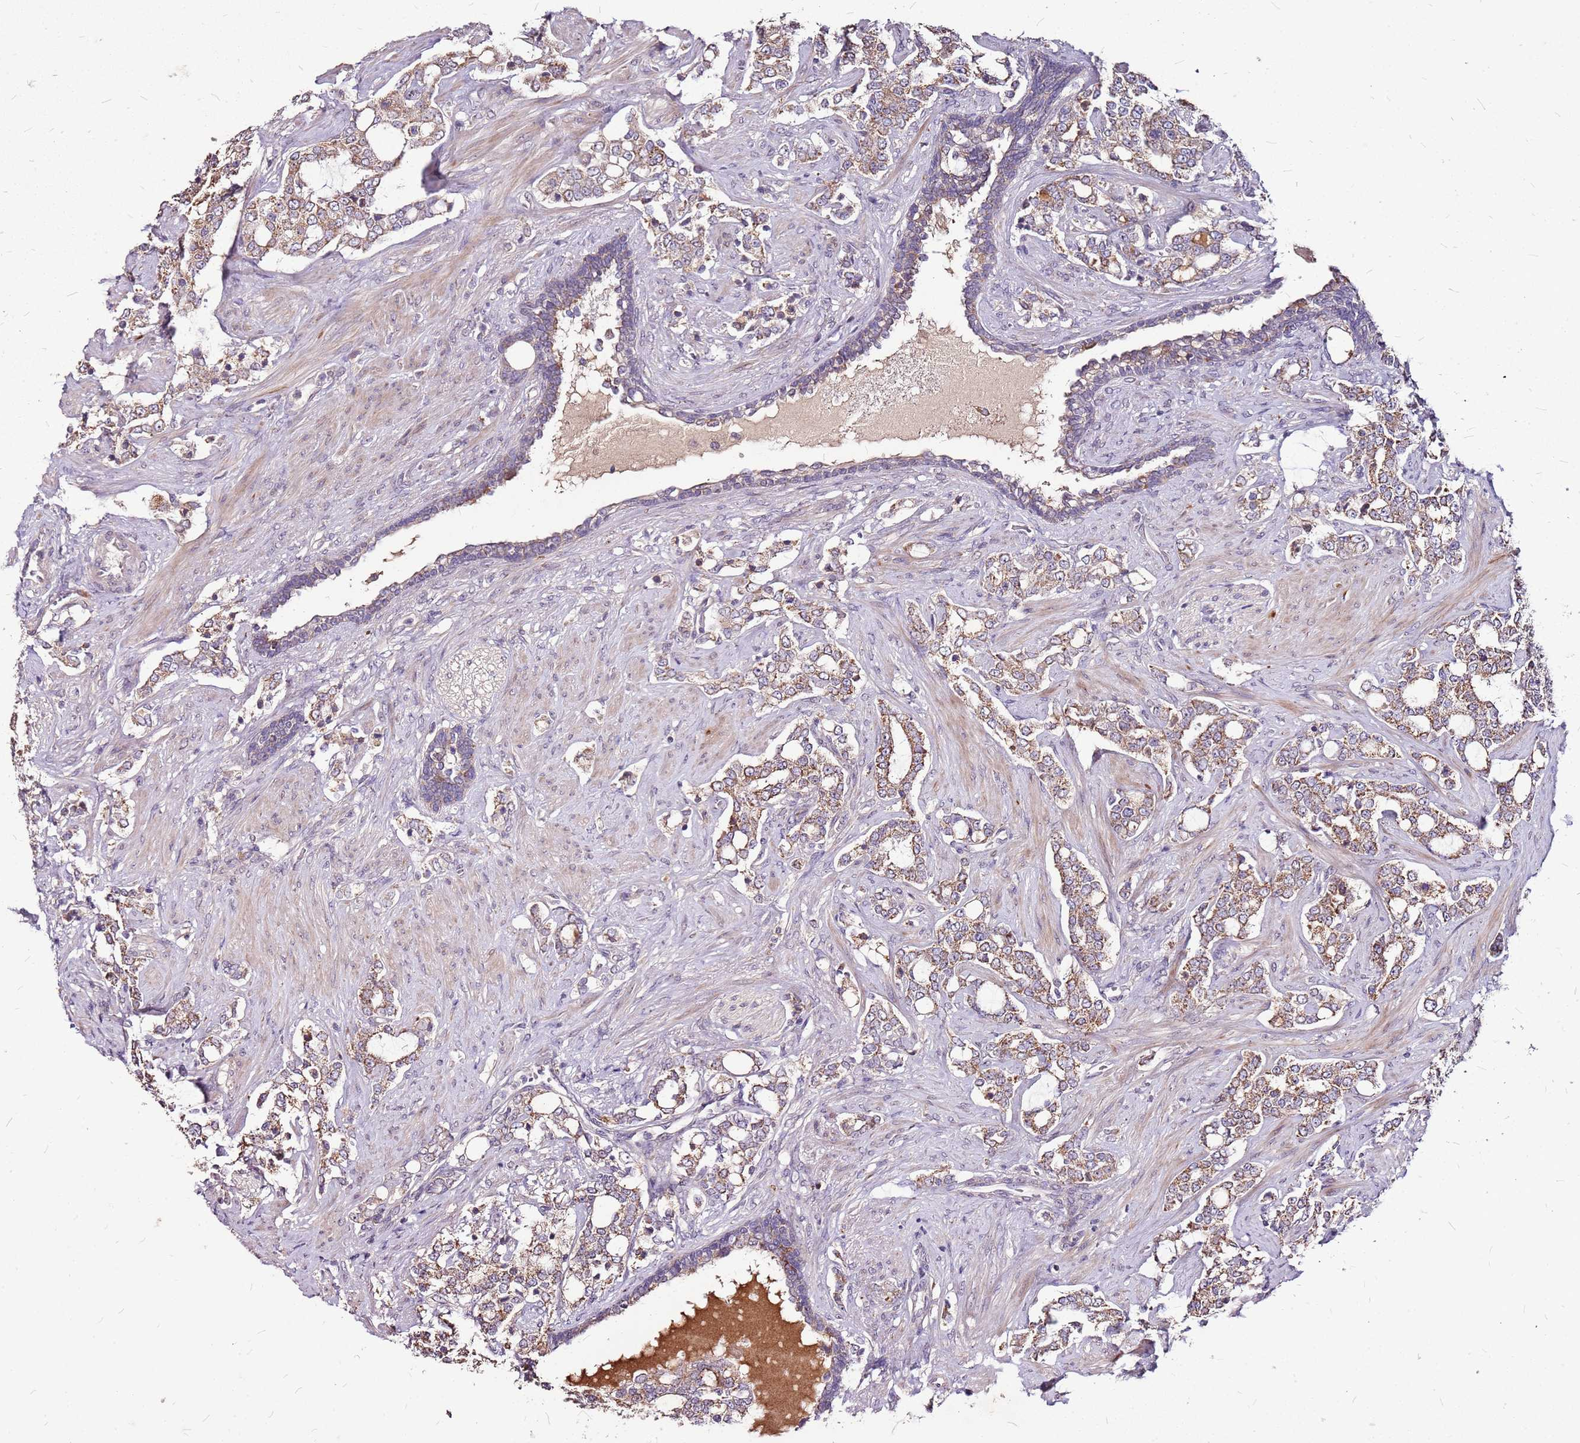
{"staining": {"intensity": "moderate", "quantity": ">75%", "location": "cytoplasmic/membranous"}, "tissue": "prostate cancer", "cell_type": "Tumor cells", "image_type": "cancer", "snomed": [{"axis": "morphology", "description": "Adenocarcinoma, High grade"}, {"axis": "topography", "description": "Prostate"}], "caption": "Brown immunohistochemical staining in human prostate adenocarcinoma (high-grade) displays moderate cytoplasmic/membranous expression in about >75% of tumor cells.", "gene": "DCDC2C", "patient": {"sex": "male", "age": 64}}